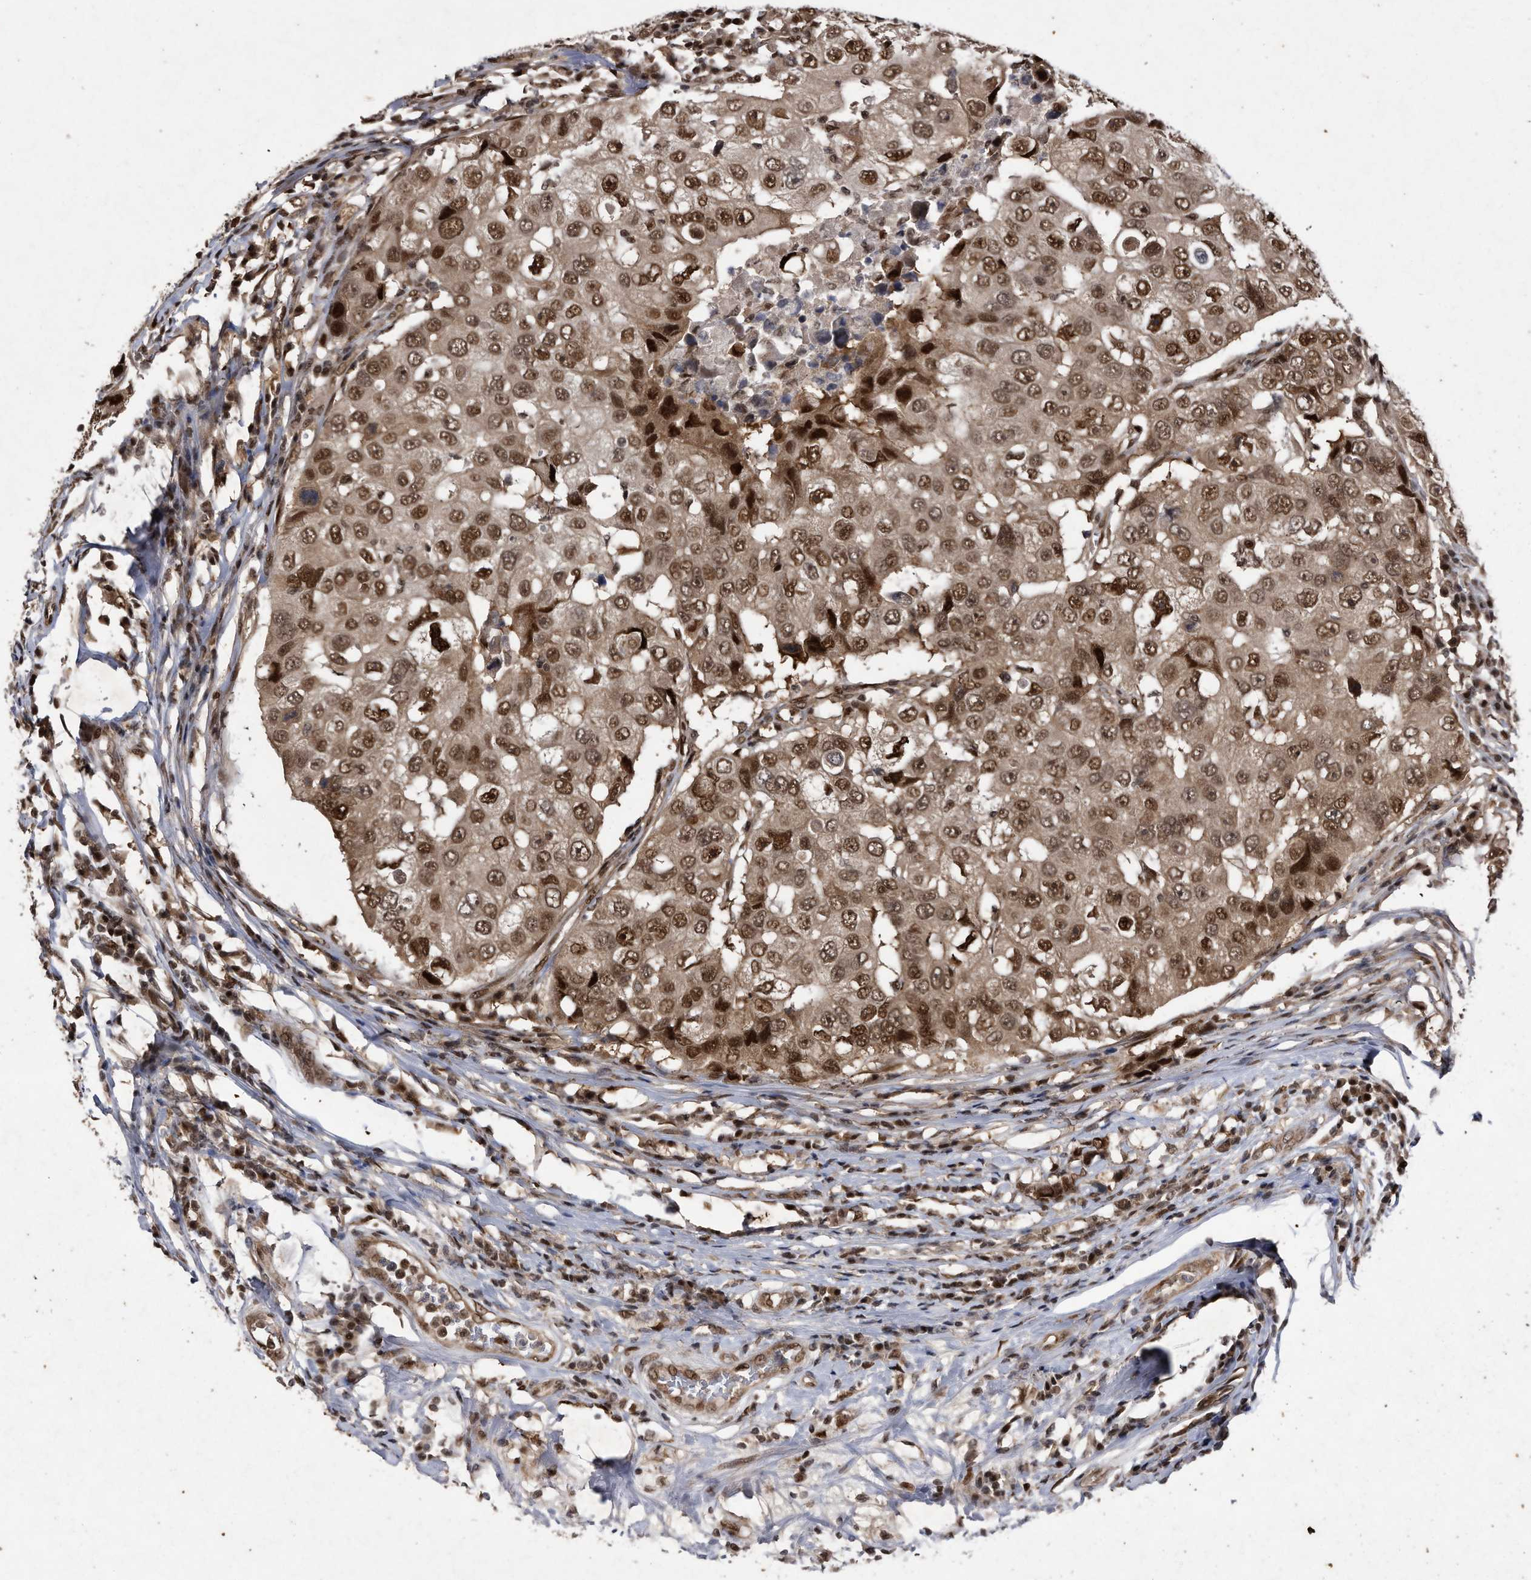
{"staining": {"intensity": "strong", "quantity": ">75%", "location": "cytoplasmic/membranous,nuclear"}, "tissue": "breast cancer", "cell_type": "Tumor cells", "image_type": "cancer", "snomed": [{"axis": "morphology", "description": "Duct carcinoma"}, {"axis": "topography", "description": "Breast"}], "caption": "Breast cancer (infiltrating ductal carcinoma) stained with DAB immunohistochemistry exhibits high levels of strong cytoplasmic/membranous and nuclear positivity in approximately >75% of tumor cells. (DAB IHC, brown staining for protein, blue staining for nuclei).", "gene": "RAD23B", "patient": {"sex": "female", "age": 27}}